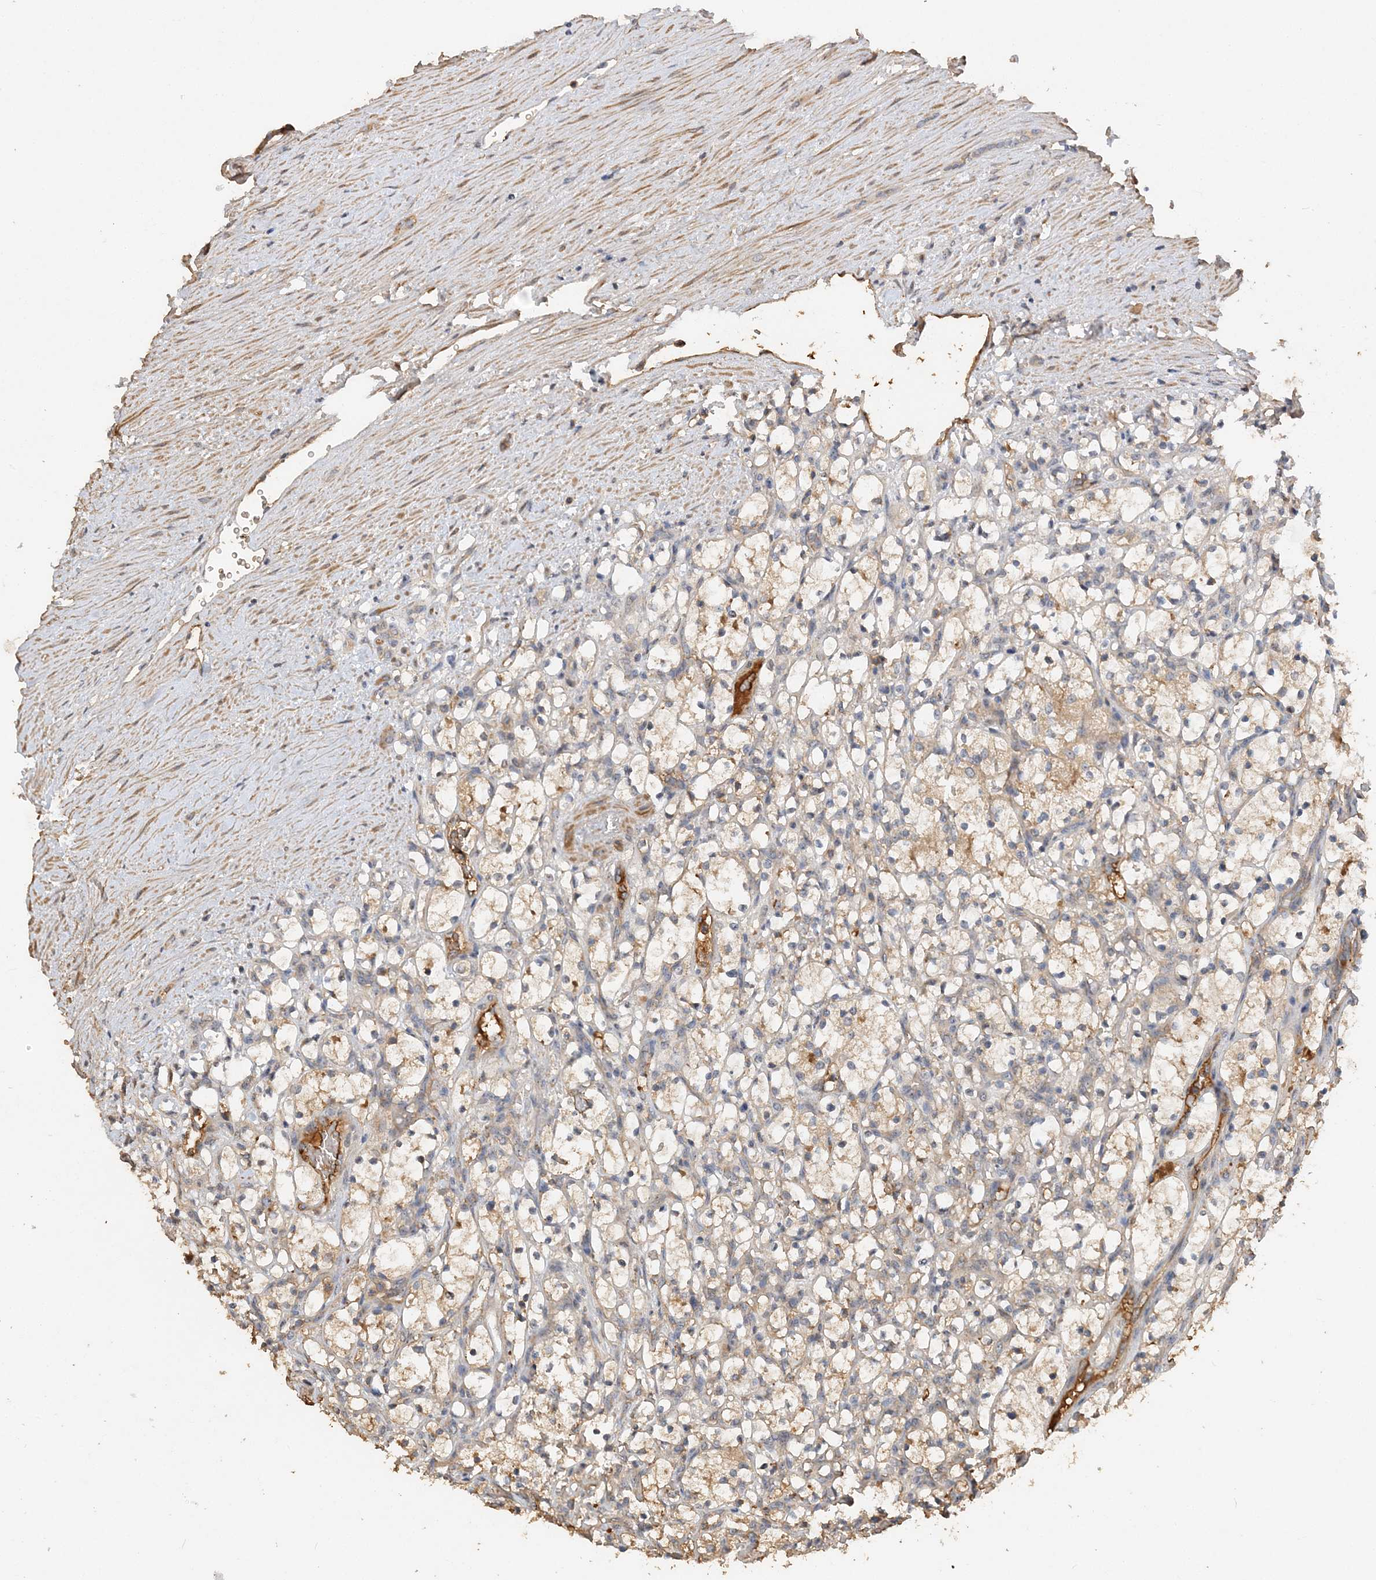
{"staining": {"intensity": "moderate", "quantity": "<25%", "location": "cytoplasmic/membranous"}, "tissue": "renal cancer", "cell_type": "Tumor cells", "image_type": "cancer", "snomed": [{"axis": "morphology", "description": "Adenocarcinoma, NOS"}, {"axis": "topography", "description": "Kidney"}], "caption": "Renal cancer (adenocarcinoma) tissue shows moderate cytoplasmic/membranous positivity in about <25% of tumor cells, visualized by immunohistochemistry.", "gene": "GRINA", "patient": {"sex": "female", "age": 69}}